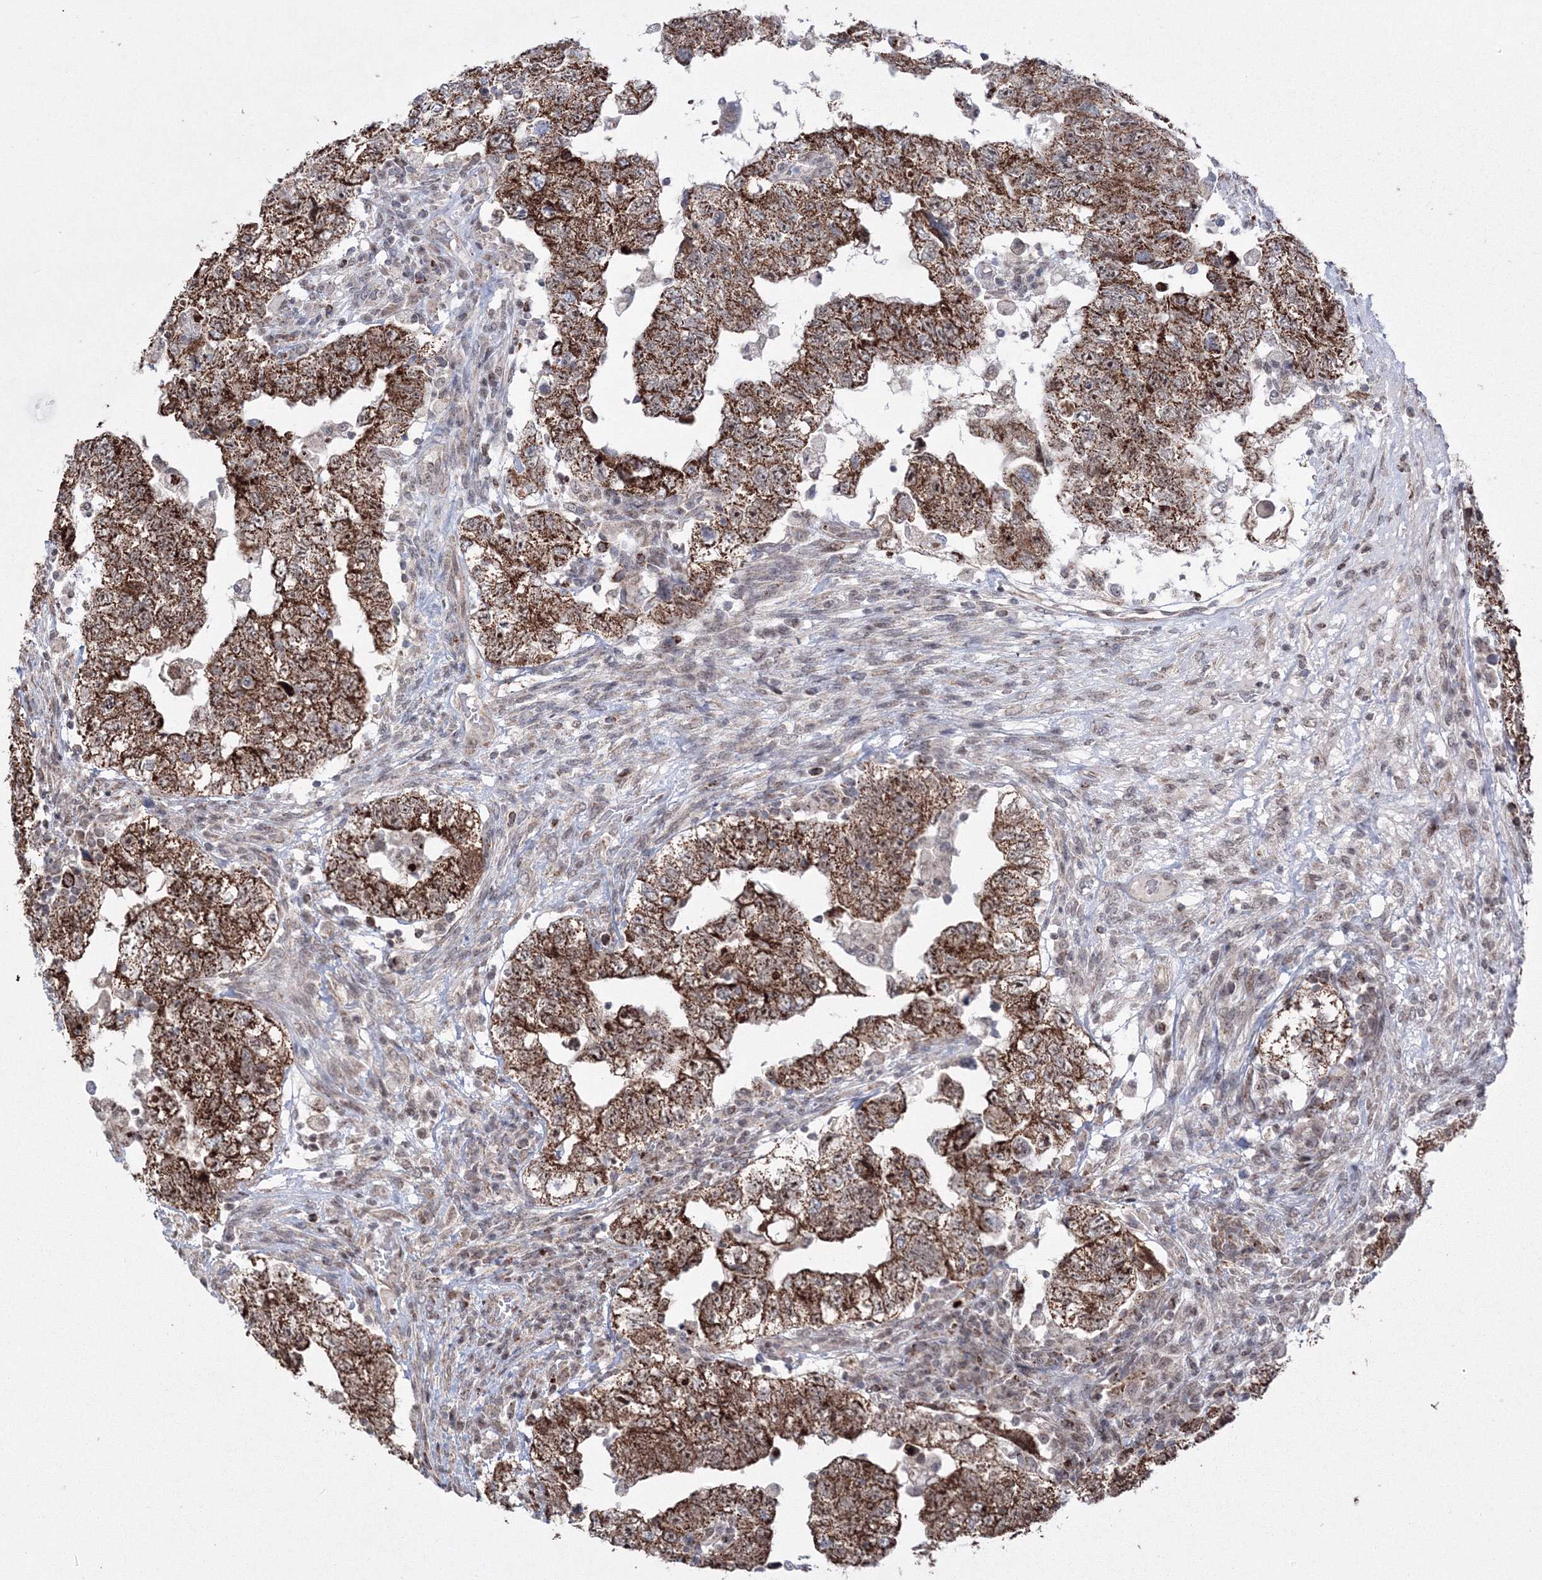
{"staining": {"intensity": "strong", "quantity": ">75%", "location": "cytoplasmic/membranous"}, "tissue": "testis cancer", "cell_type": "Tumor cells", "image_type": "cancer", "snomed": [{"axis": "morphology", "description": "Carcinoma, Embryonal, NOS"}, {"axis": "topography", "description": "Testis"}], "caption": "Immunohistochemistry (DAB (3,3'-diaminobenzidine)) staining of human embryonal carcinoma (testis) displays strong cytoplasmic/membranous protein expression in approximately >75% of tumor cells.", "gene": "GRSF1", "patient": {"sex": "male", "age": 36}}